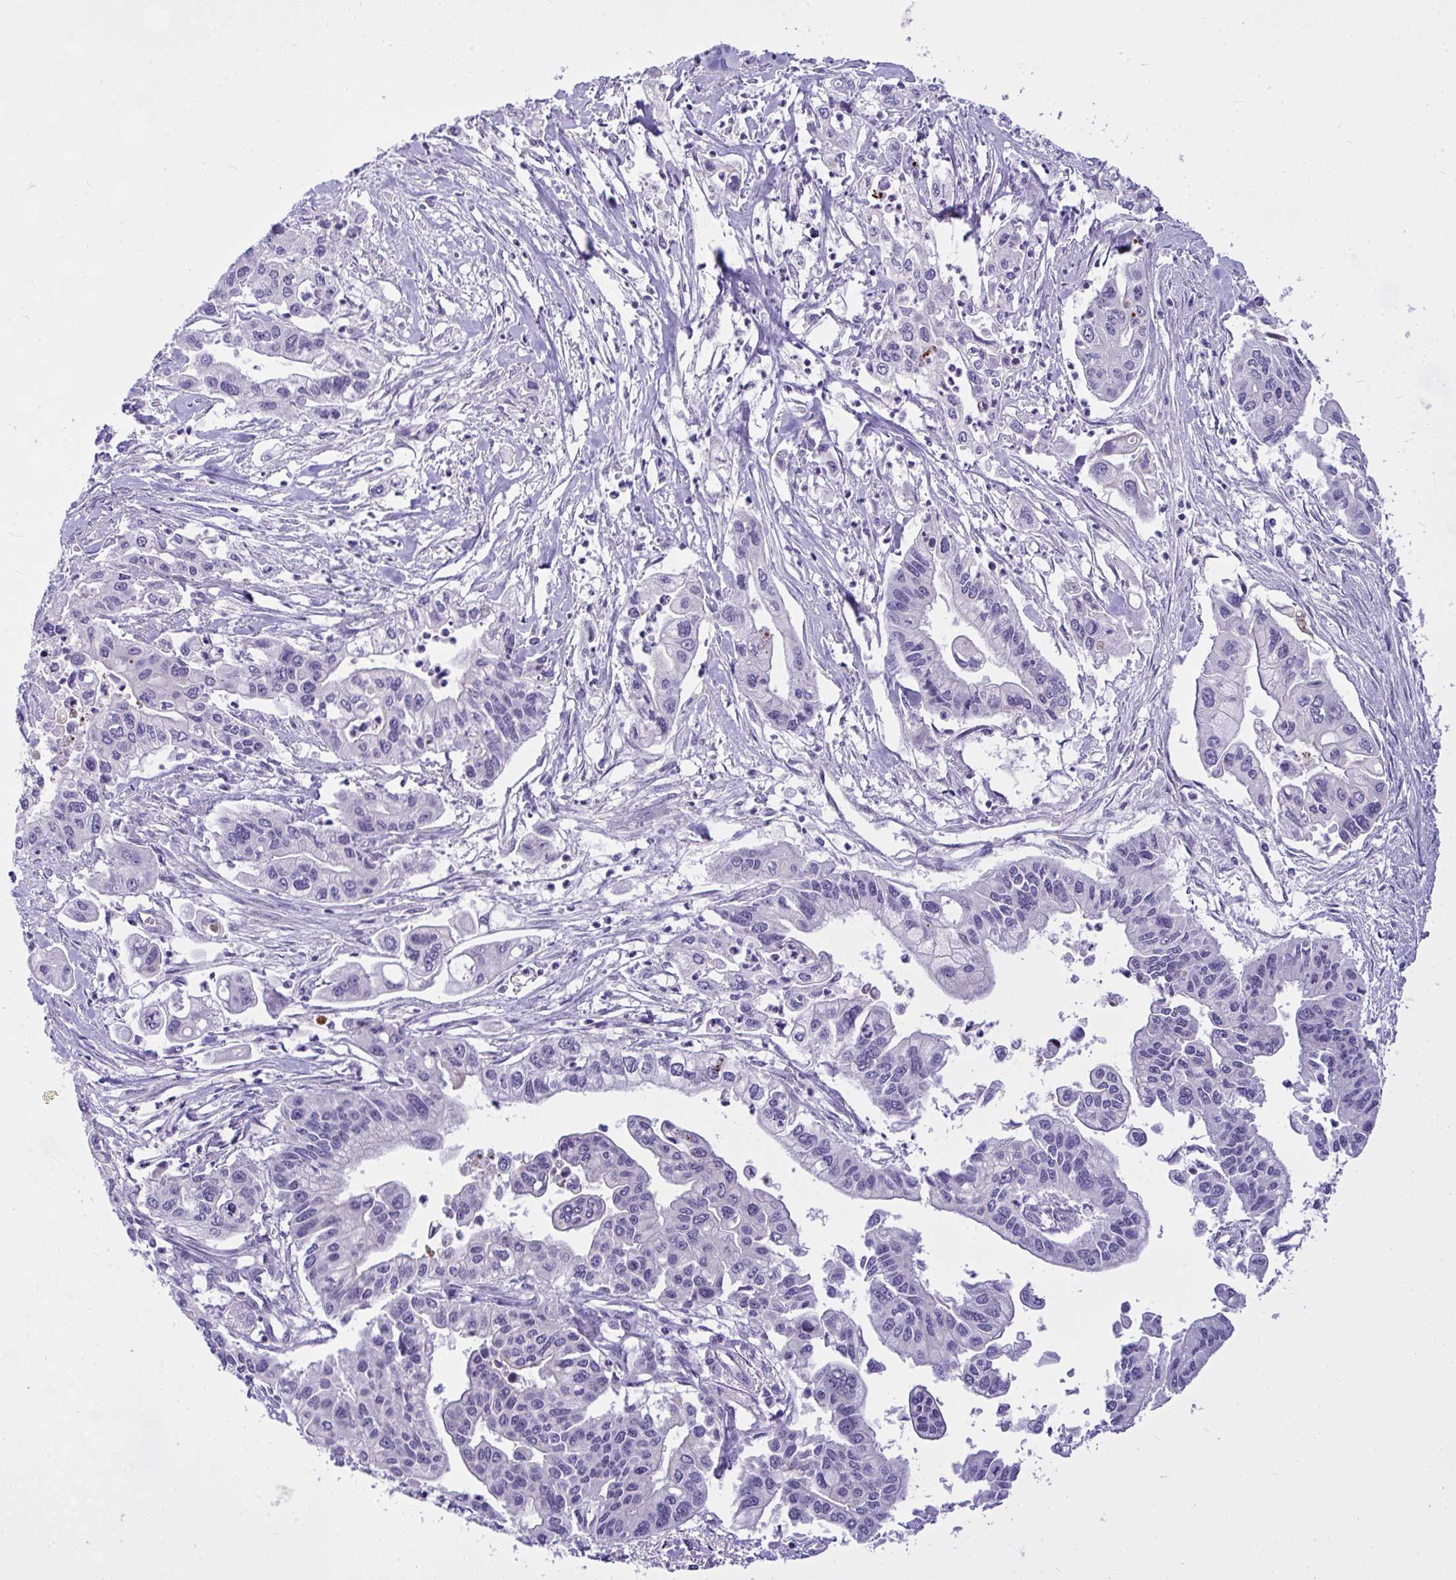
{"staining": {"intensity": "negative", "quantity": "none", "location": "none"}, "tissue": "pancreatic cancer", "cell_type": "Tumor cells", "image_type": "cancer", "snomed": [{"axis": "morphology", "description": "Adenocarcinoma, NOS"}, {"axis": "topography", "description": "Pancreas"}], "caption": "A photomicrograph of human adenocarcinoma (pancreatic) is negative for staining in tumor cells.", "gene": "NFXL1", "patient": {"sex": "male", "age": 62}}